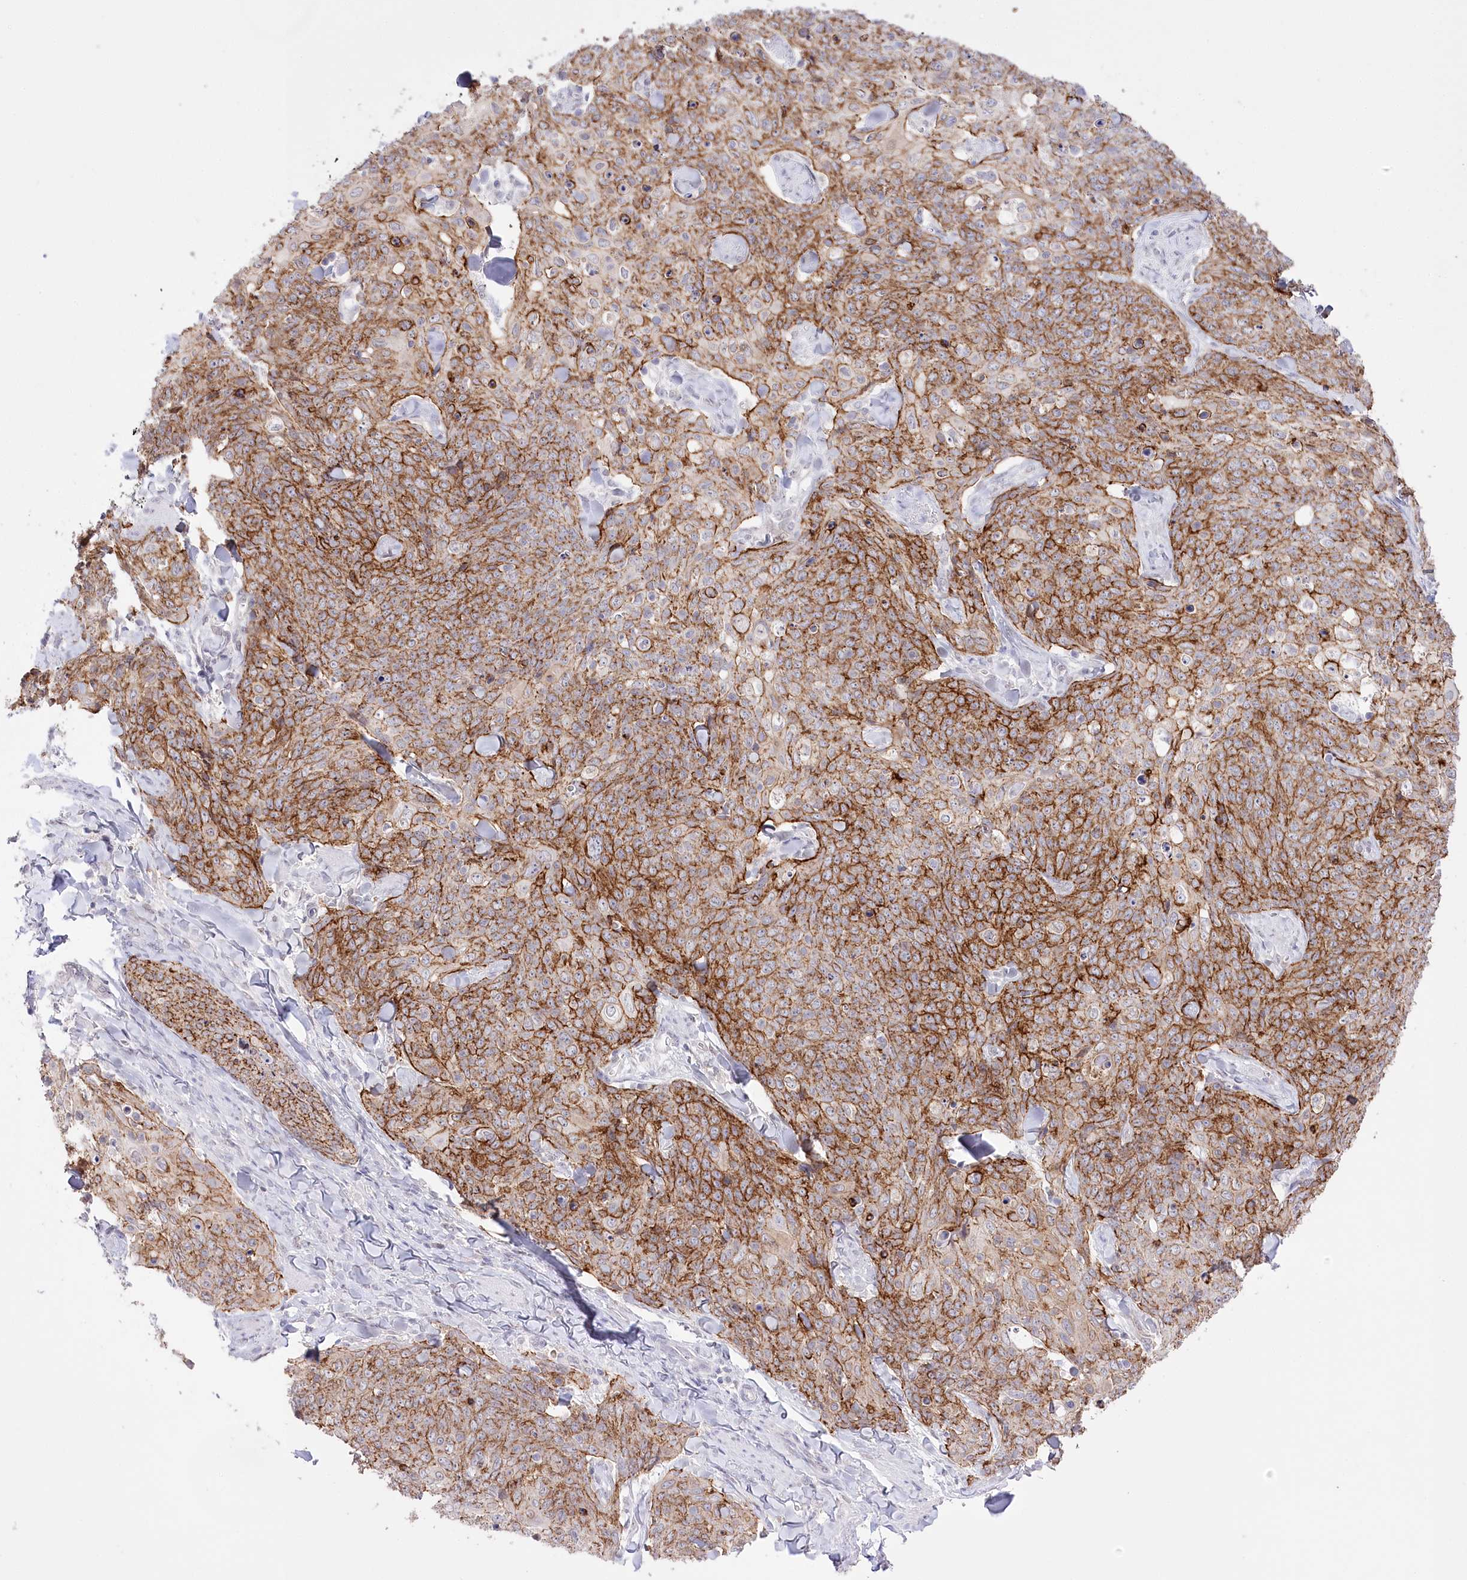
{"staining": {"intensity": "moderate", "quantity": ">75%", "location": "cytoplasmic/membranous"}, "tissue": "skin cancer", "cell_type": "Tumor cells", "image_type": "cancer", "snomed": [{"axis": "morphology", "description": "Squamous cell carcinoma, NOS"}, {"axis": "topography", "description": "Skin"}, {"axis": "topography", "description": "Vulva"}], "caption": "Immunohistochemical staining of squamous cell carcinoma (skin) displays medium levels of moderate cytoplasmic/membranous positivity in approximately >75% of tumor cells.", "gene": "SLC39A10", "patient": {"sex": "female", "age": 85}}